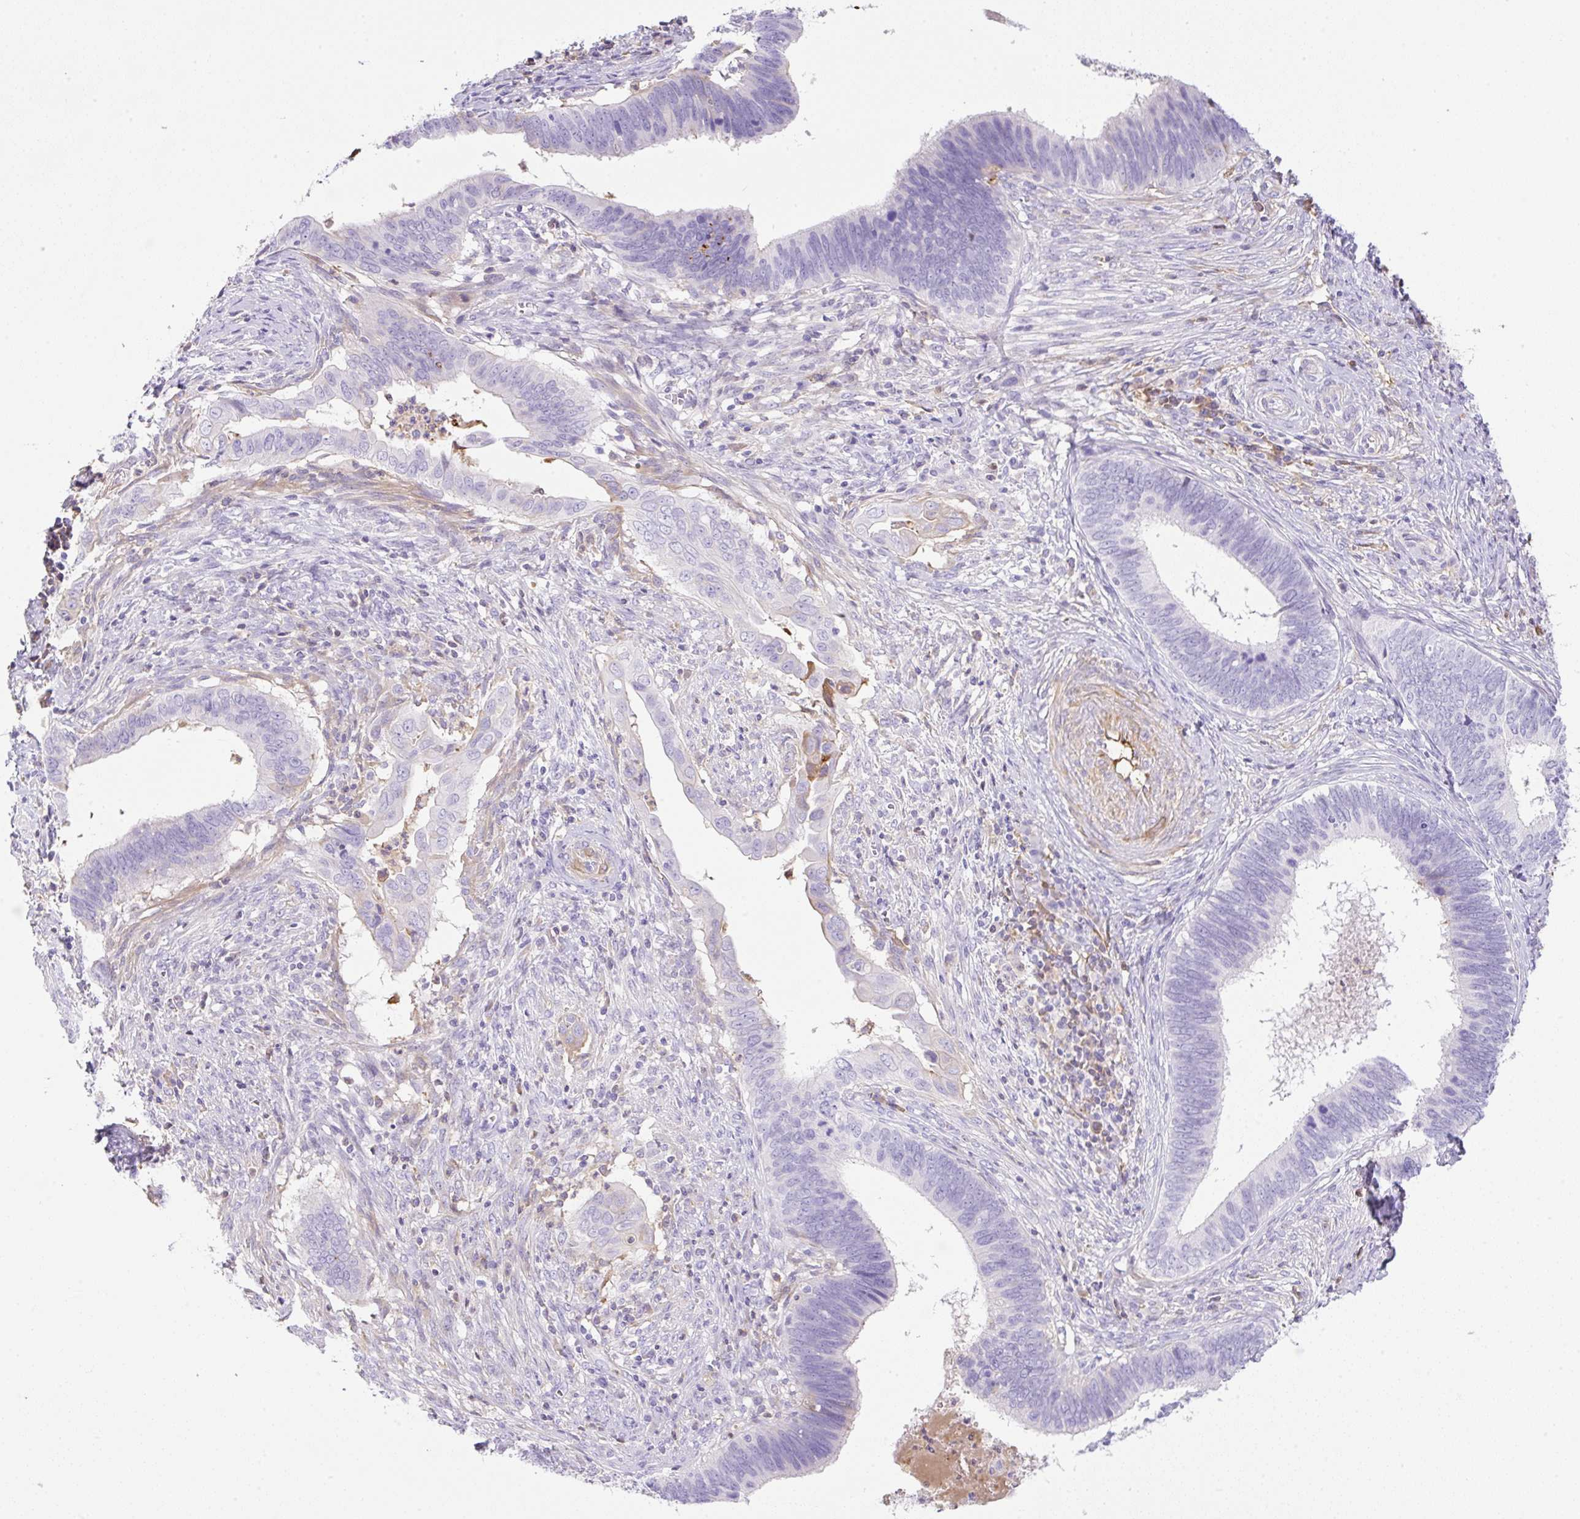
{"staining": {"intensity": "negative", "quantity": "none", "location": "none"}, "tissue": "cervical cancer", "cell_type": "Tumor cells", "image_type": "cancer", "snomed": [{"axis": "morphology", "description": "Adenocarcinoma, NOS"}, {"axis": "topography", "description": "Cervix"}], "caption": "Immunohistochemistry image of adenocarcinoma (cervical) stained for a protein (brown), which displays no positivity in tumor cells. Brightfield microscopy of immunohistochemistry (IHC) stained with DAB (3,3'-diaminobenzidine) (brown) and hematoxylin (blue), captured at high magnification.", "gene": "TDRD15", "patient": {"sex": "female", "age": 42}}